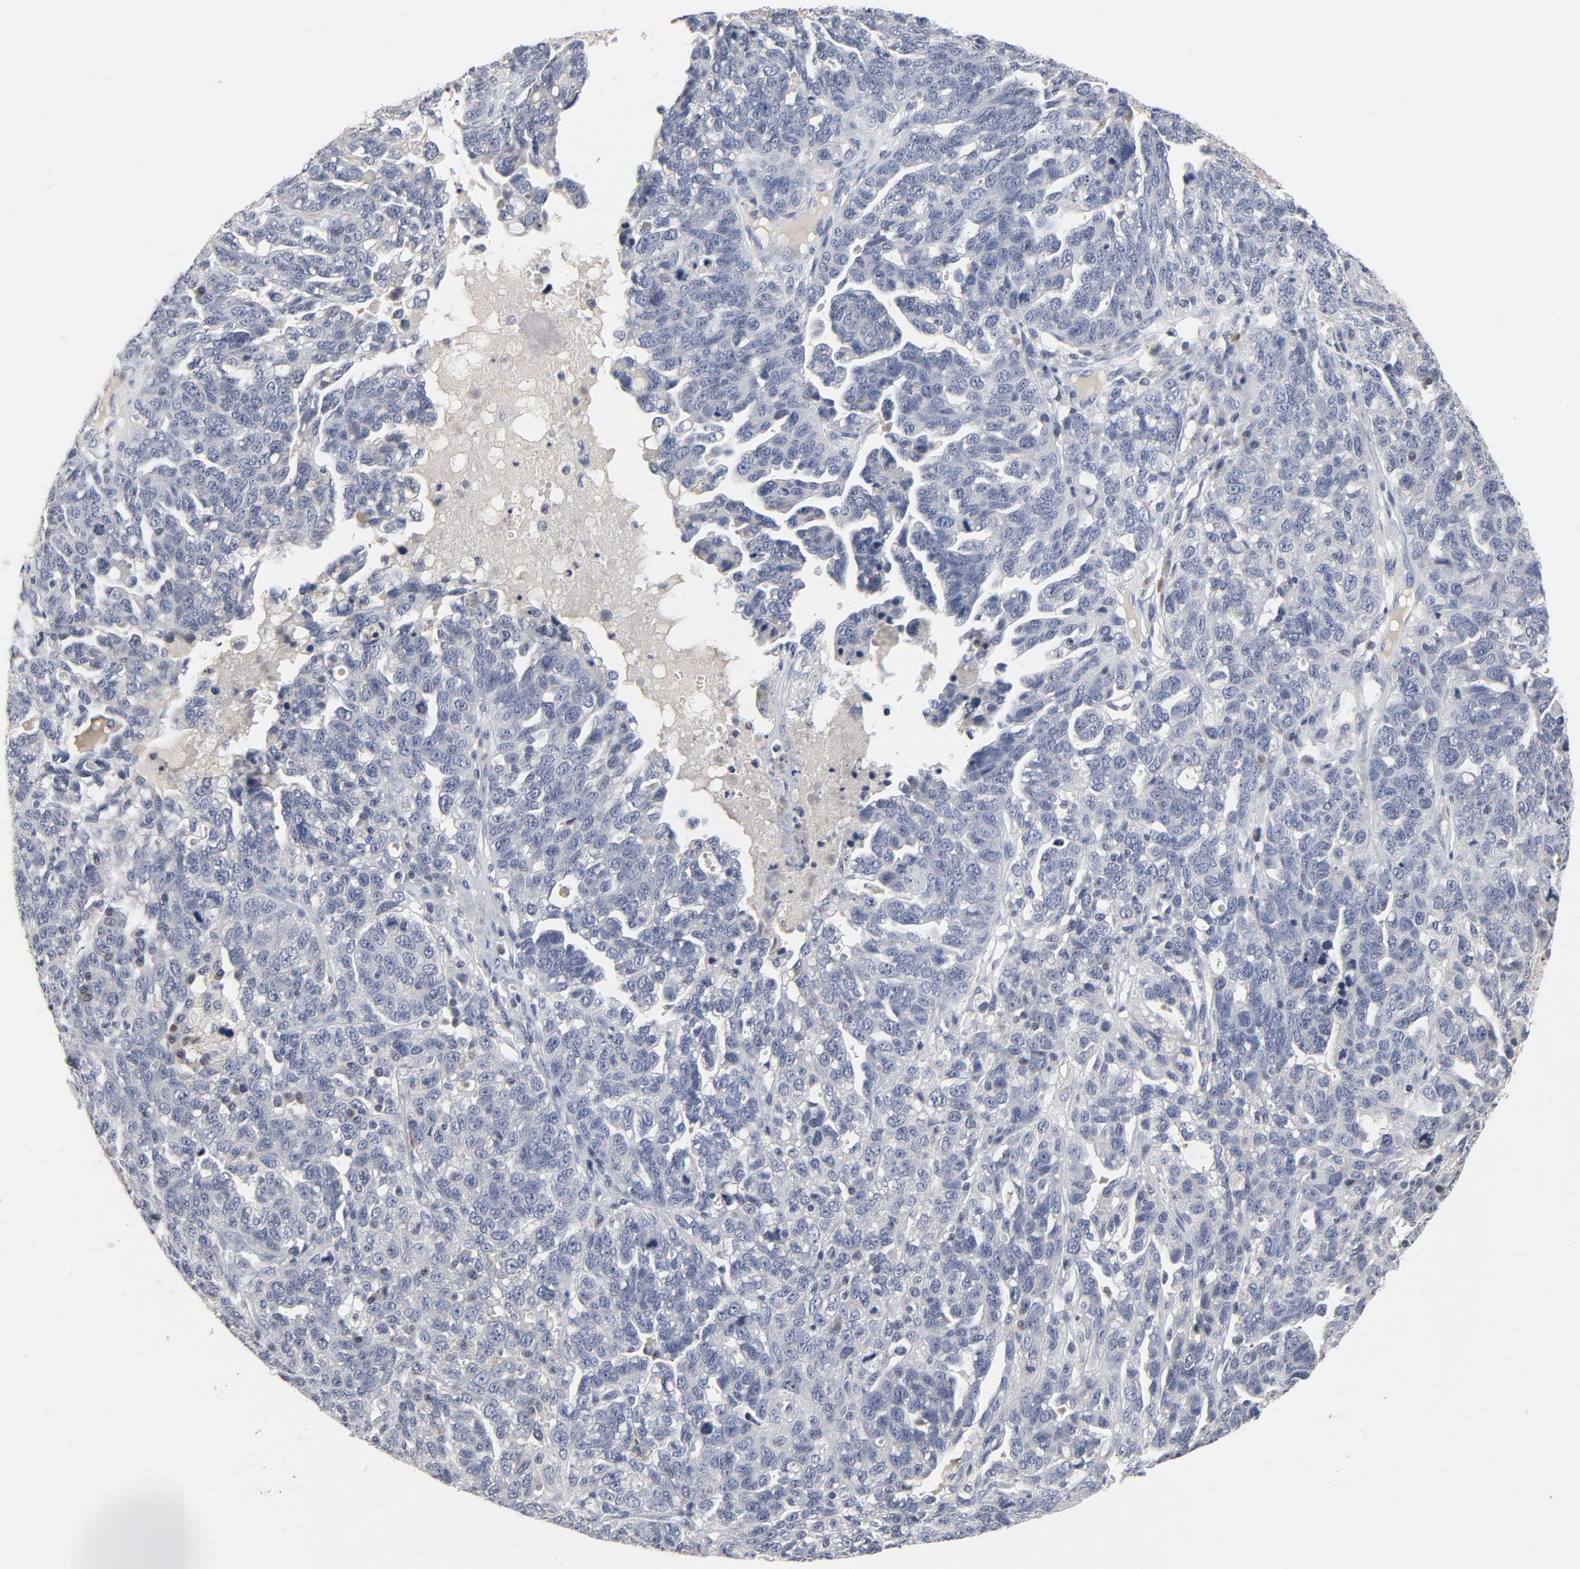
{"staining": {"intensity": "negative", "quantity": "none", "location": "none"}, "tissue": "ovarian cancer", "cell_type": "Tumor cells", "image_type": "cancer", "snomed": [{"axis": "morphology", "description": "Cystadenocarcinoma, serous, NOS"}, {"axis": "topography", "description": "Ovary"}], "caption": "This is an immunohistochemistry image of human serous cystadenocarcinoma (ovarian). There is no staining in tumor cells.", "gene": "TCL1A", "patient": {"sex": "female", "age": 71}}